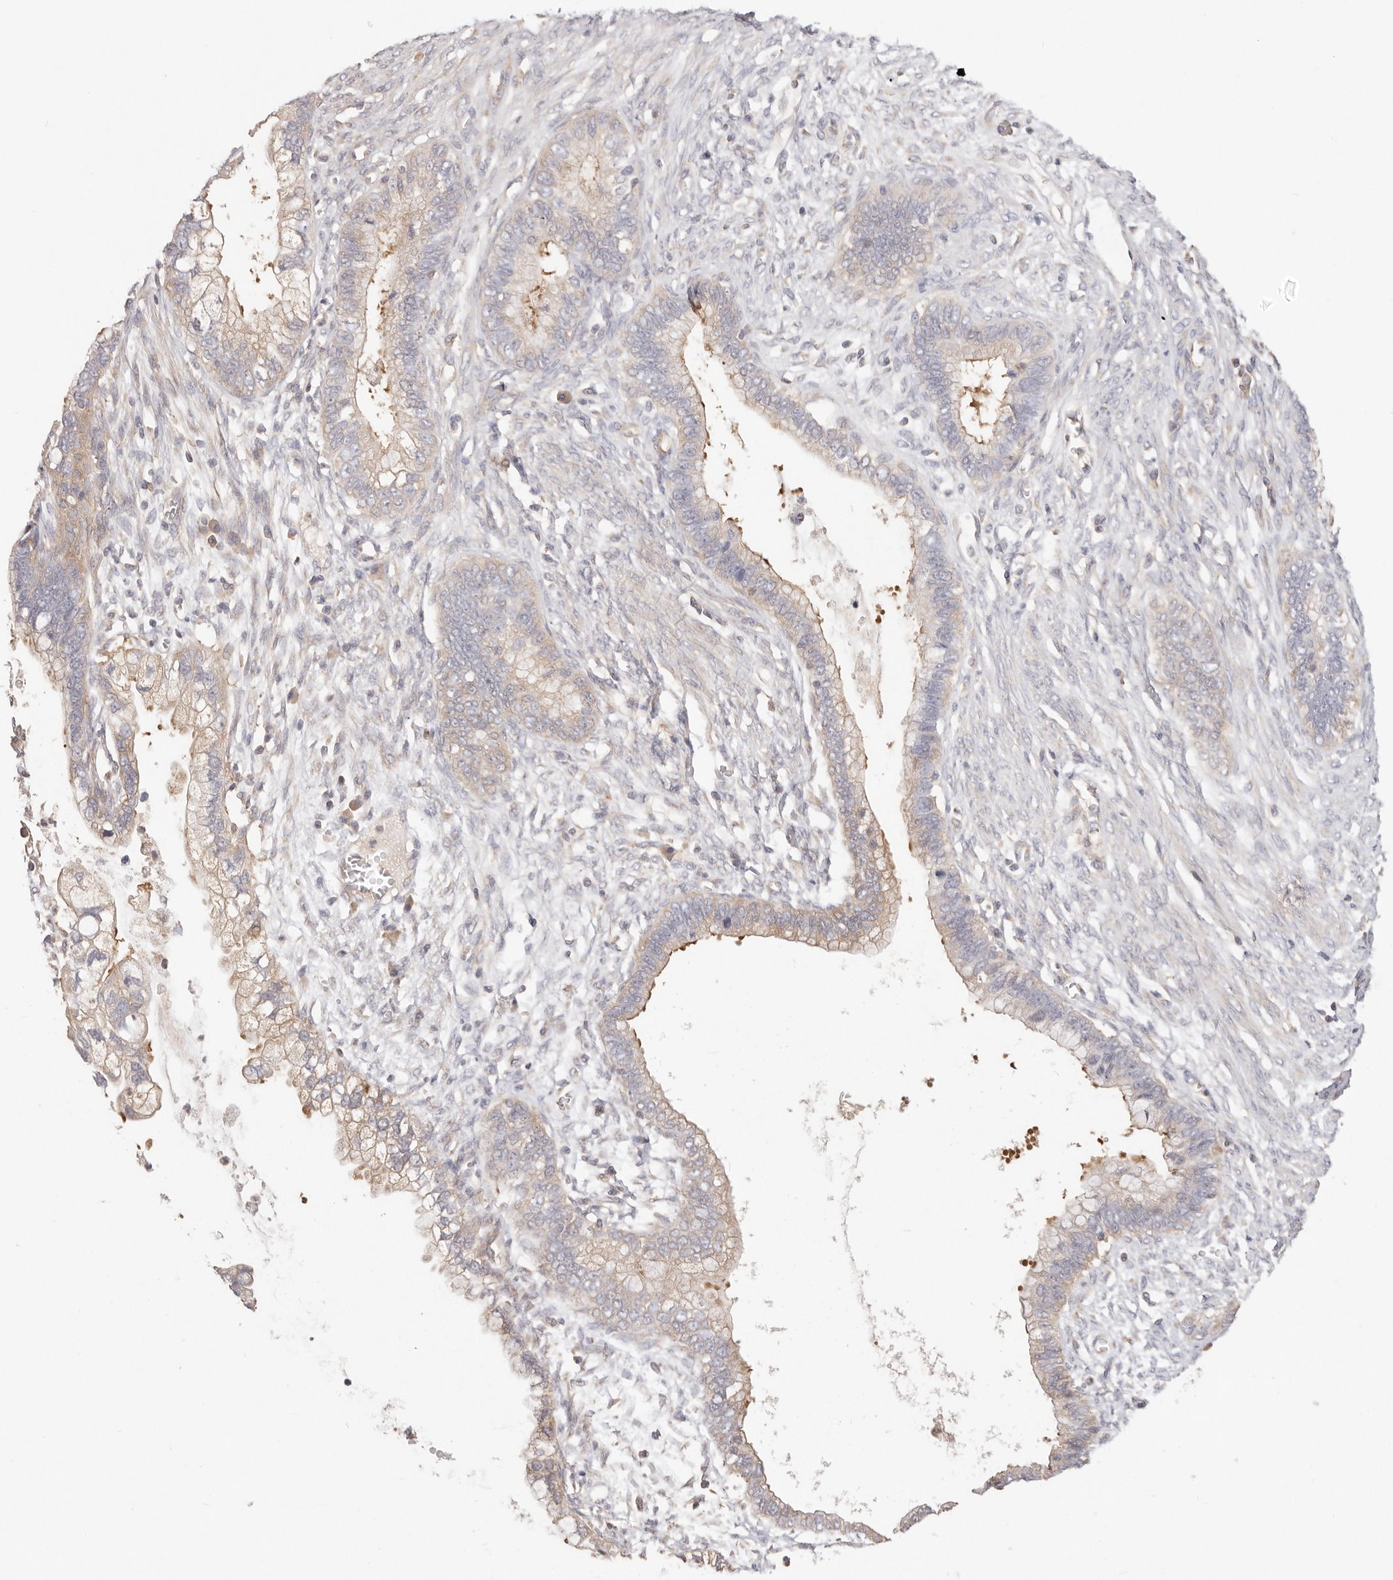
{"staining": {"intensity": "weak", "quantity": "25%-75%", "location": "cytoplasmic/membranous"}, "tissue": "cervical cancer", "cell_type": "Tumor cells", "image_type": "cancer", "snomed": [{"axis": "morphology", "description": "Adenocarcinoma, NOS"}, {"axis": "topography", "description": "Cervix"}], "caption": "Approximately 25%-75% of tumor cells in adenocarcinoma (cervical) exhibit weak cytoplasmic/membranous protein staining as visualized by brown immunohistochemical staining.", "gene": "KCMF1", "patient": {"sex": "female", "age": 44}}